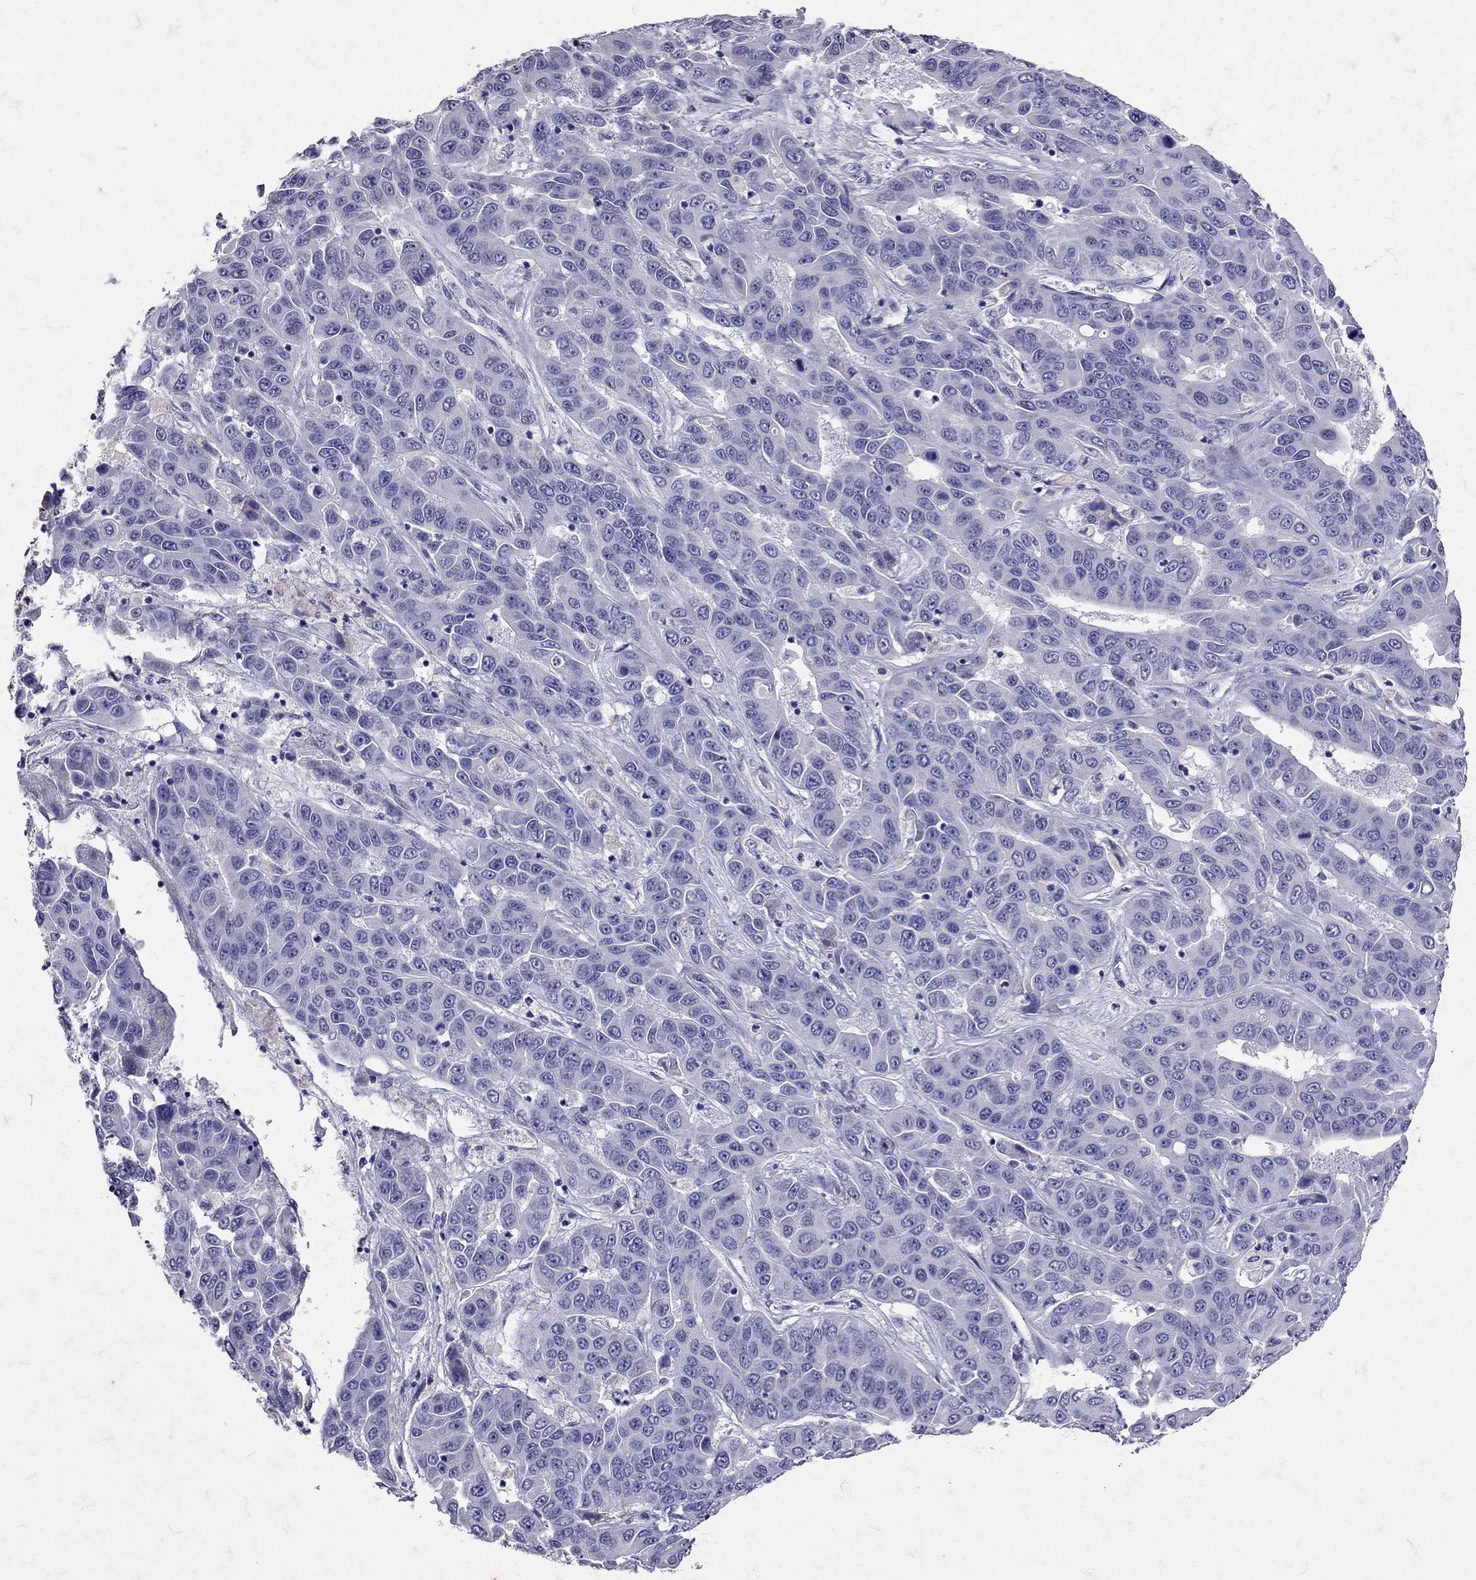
{"staining": {"intensity": "negative", "quantity": "none", "location": "none"}, "tissue": "liver cancer", "cell_type": "Tumor cells", "image_type": "cancer", "snomed": [{"axis": "morphology", "description": "Cholangiocarcinoma"}, {"axis": "topography", "description": "Liver"}], "caption": "Image shows no significant protein staining in tumor cells of liver cancer (cholangiocarcinoma). Nuclei are stained in blue.", "gene": "SST", "patient": {"sex": "female", "age": 52}}